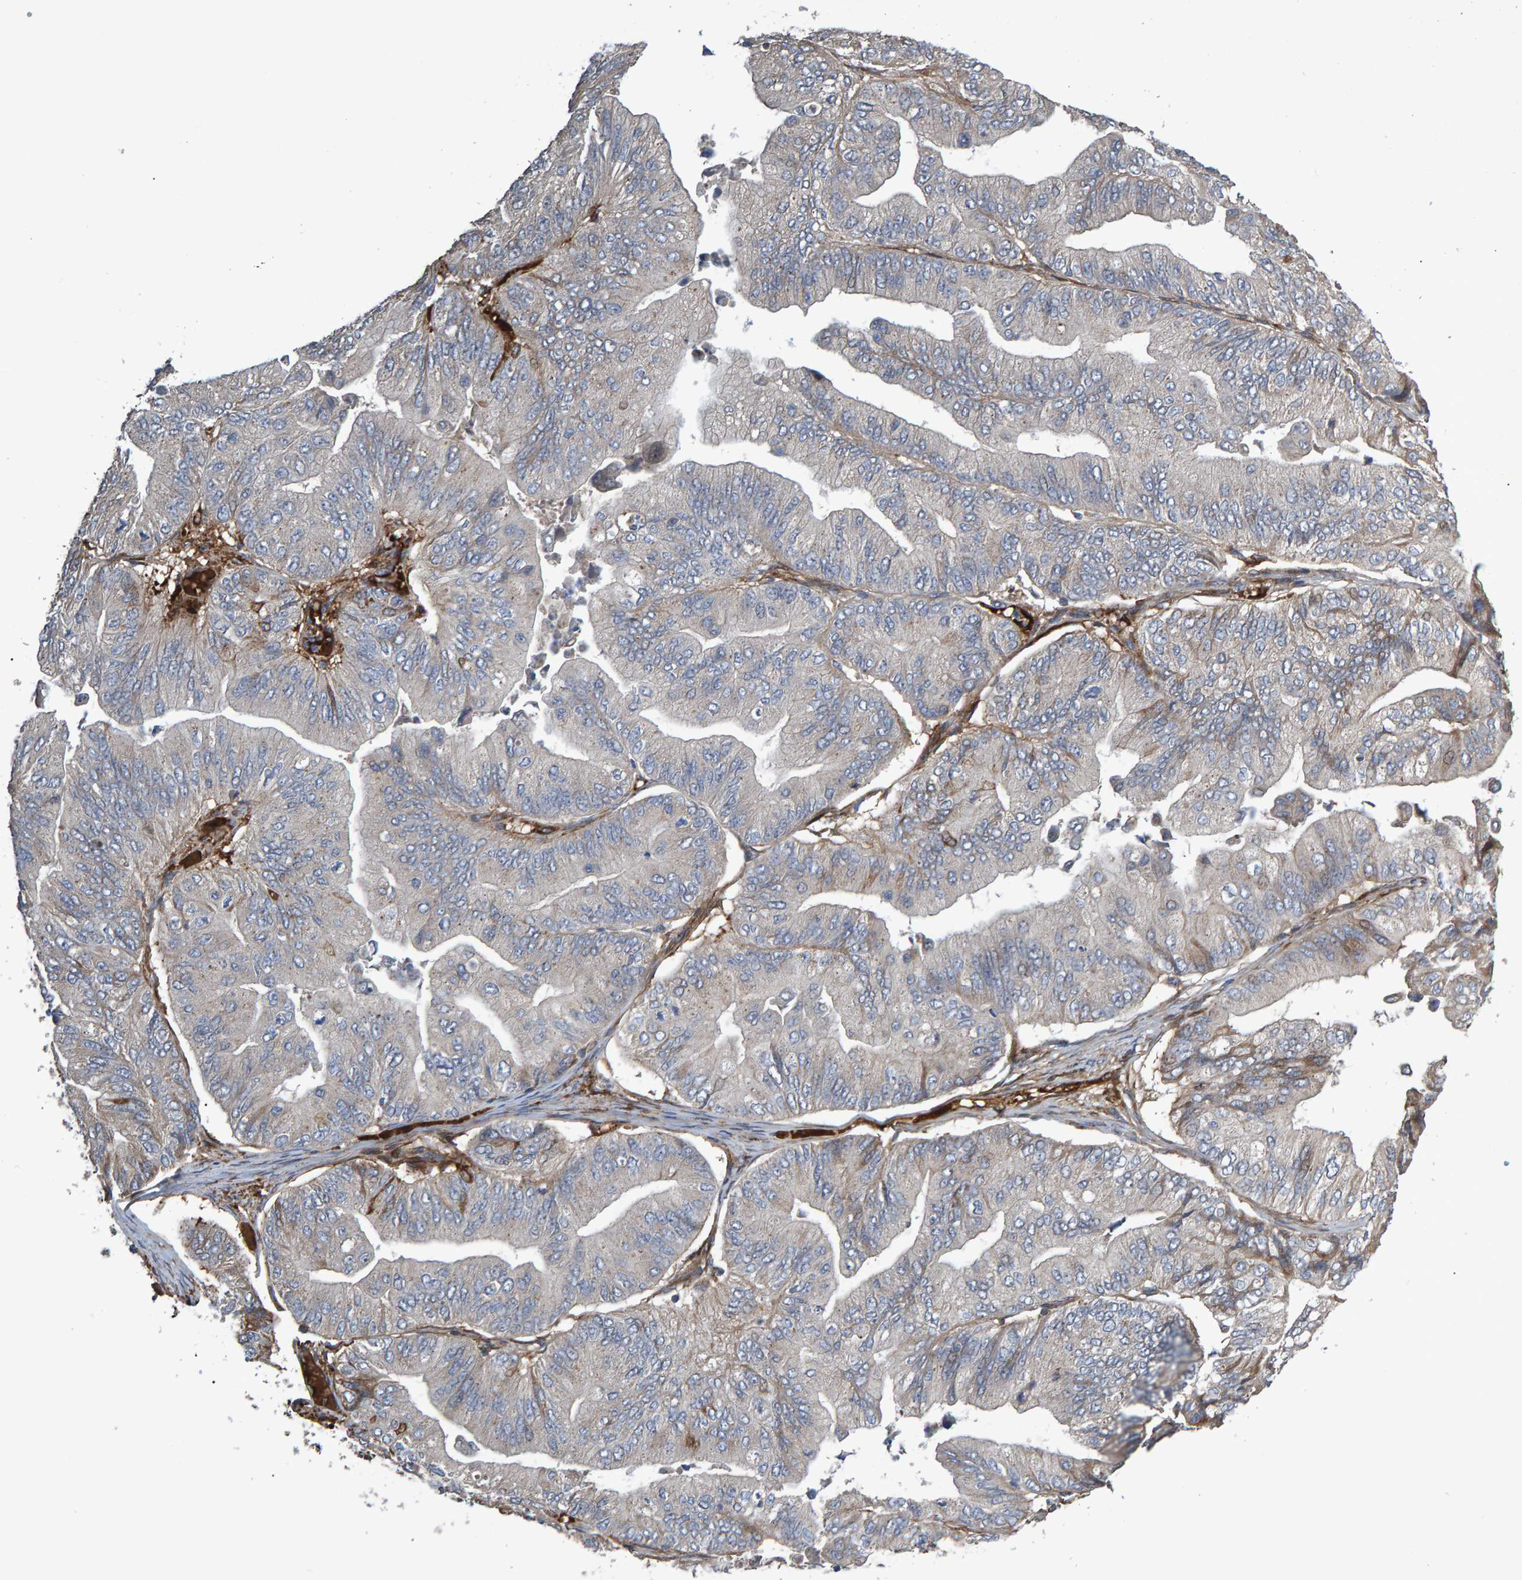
{"staining": {"intensity": "strong", "quantity": "<25%", "location": "cytoplasmic/membranous"}, "tissue": "ovarian cancer", "cell_type": "Tumor cells", "image_type": "cancer", "snomed": [{"axis": "morphology", "description": "Cystadenocarcinoma, mucinous, NOS"}, {"axis": "topography", "description": "Ovary"}], "caption": "About <25% of tumor cells in human ovarian cancer demonstrate strong cytoplasmic/membranous protein positivity as visualized by brown immunohistochemical staining.", "gene": "SLIT2", "patient": {"sex": "female", "age": 61}}